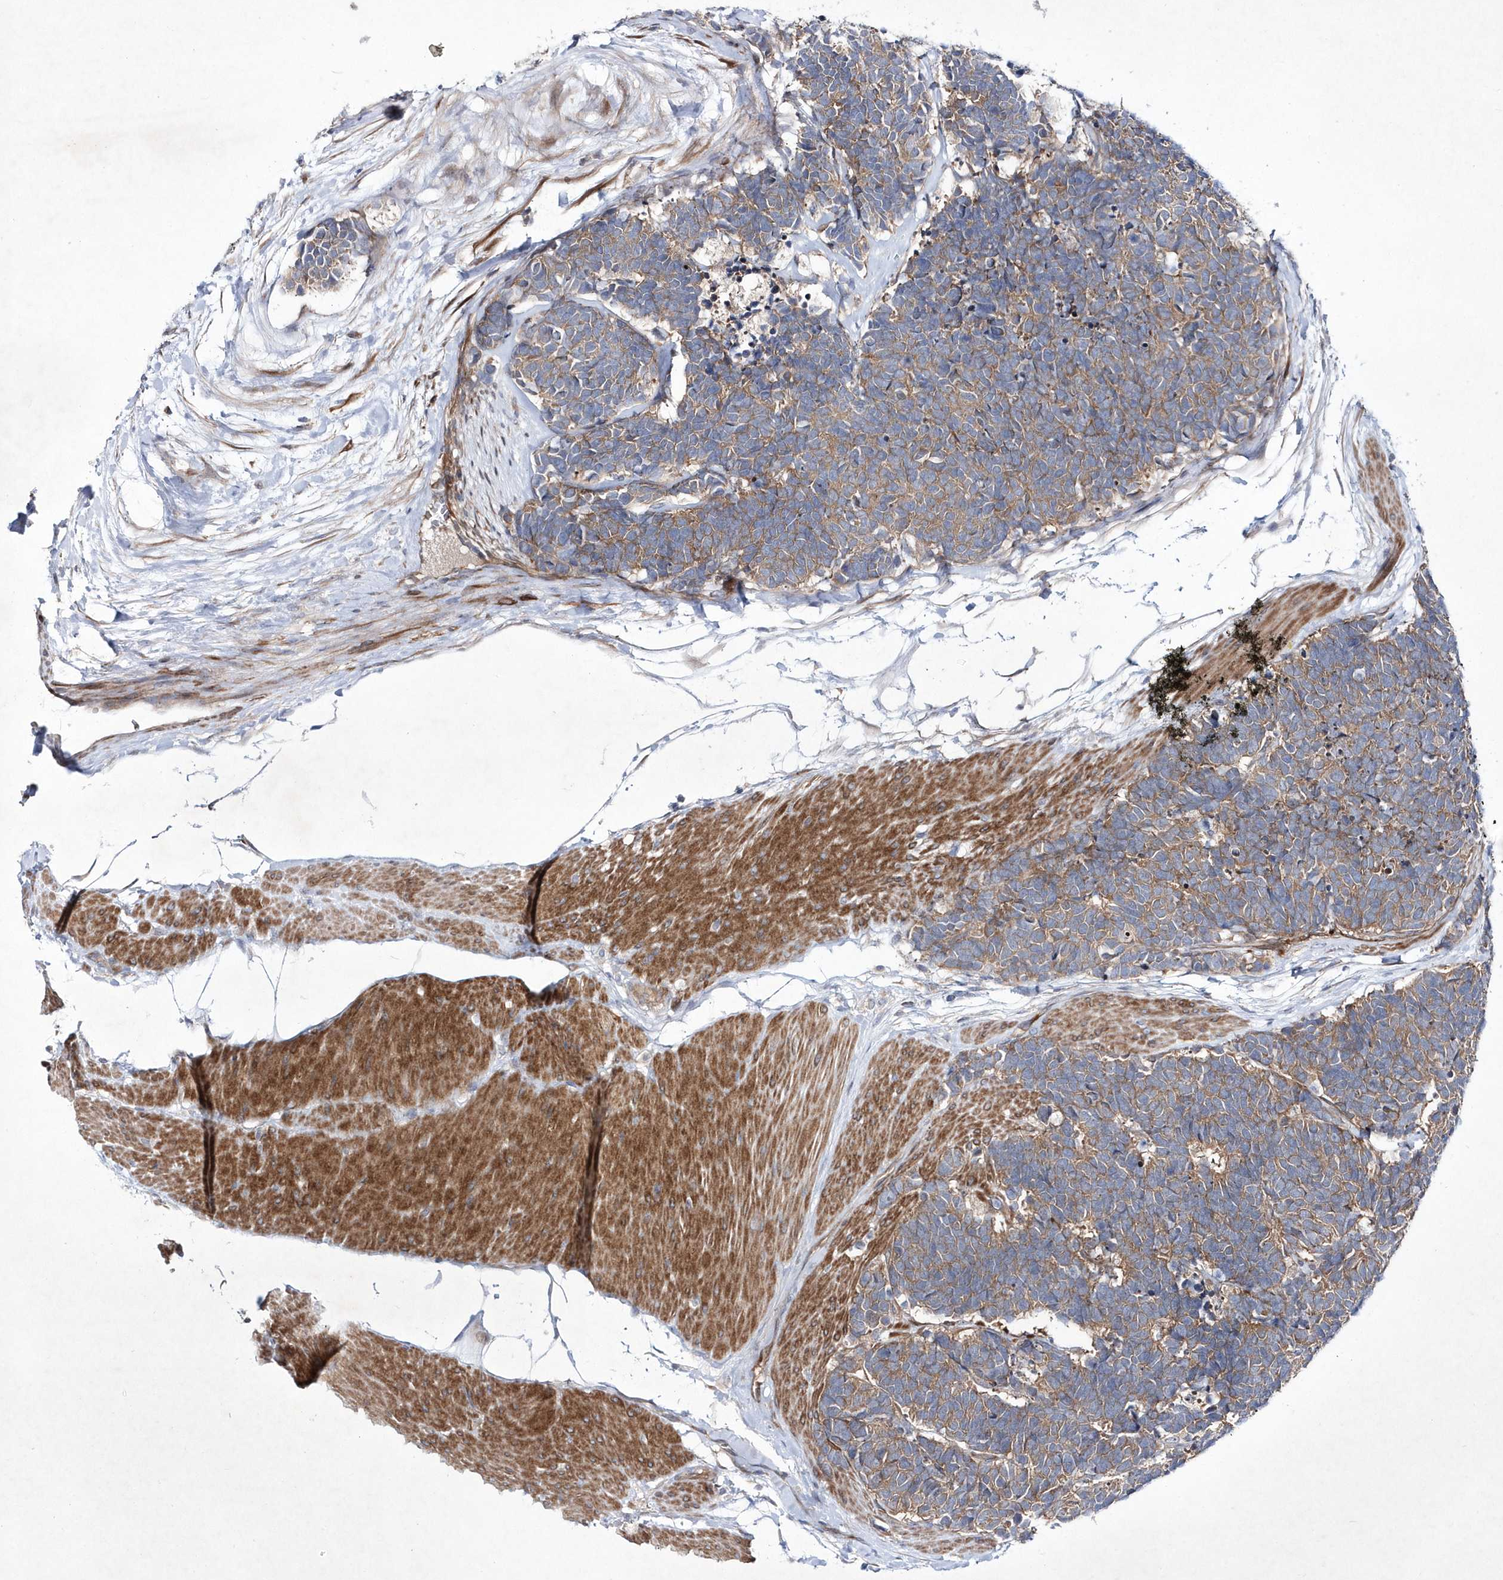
{"staining": {"intensity": "moderate", "quantity": ">75%", "location": "cytoplasmic/membranous"}, "tissue": "carcinoid", "cell_type": "Tumor cells", "image_type": "cancer", "snomed": [{"axis": "morphology", "description": "Carcinoma, NOS"}, {"axis": "morphology", "description": "Carcinoid, malignant, NOS"}, {"axis": "topography", "description": "Urinary bladder"}], "caption": "Immunohistochemical staining of carcinoma shows medium levels of moderate cytoplasmic/membranous positivity in about >75% of tumor cells.", "gene": "DSPP", "patient": {"sex": "male", "age": 57}}